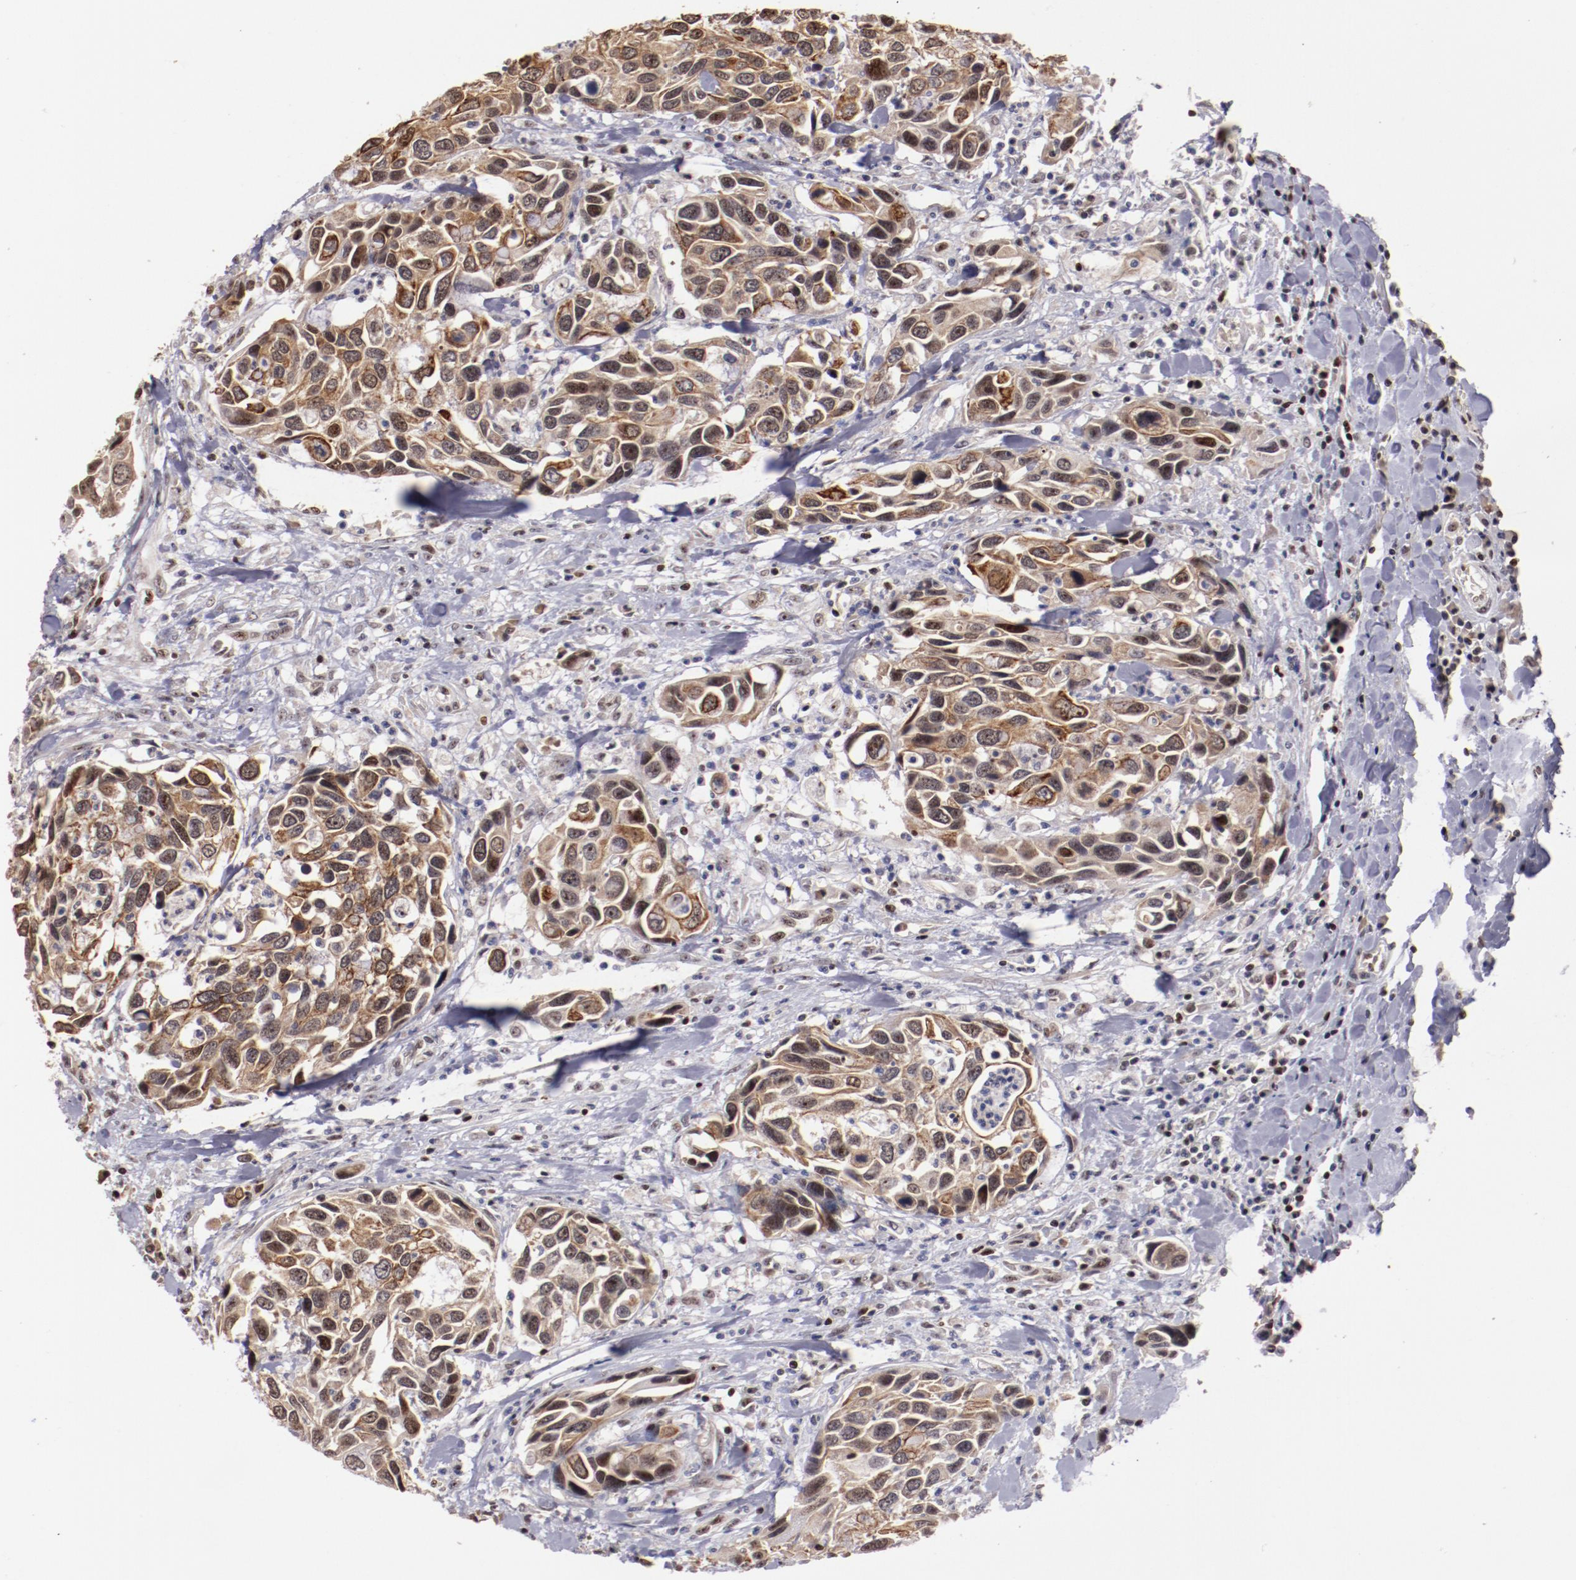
{"staining": {"intensity": "moderate", "quantity": "25%-75%", "location": "cytoplasmic/membranous,nuclear"}, "tissue": "urothelial cancer", "cell_type": "Tumor cells", "image_type": "cancer", "snomed": [{"axis": "morphology", "description": "Urothelial carcinoma, High grade"}, {"axis": "topography", "description": "Urinary bladder"}], "caption": "Protein staining of urothelial cancer tissue displays moderate cytoplasmic/membranous and nuclear staining in about 25%-75% of tumor cells.", "gene": "DDX24", "patient": {"sex": "male", "age": 66}}